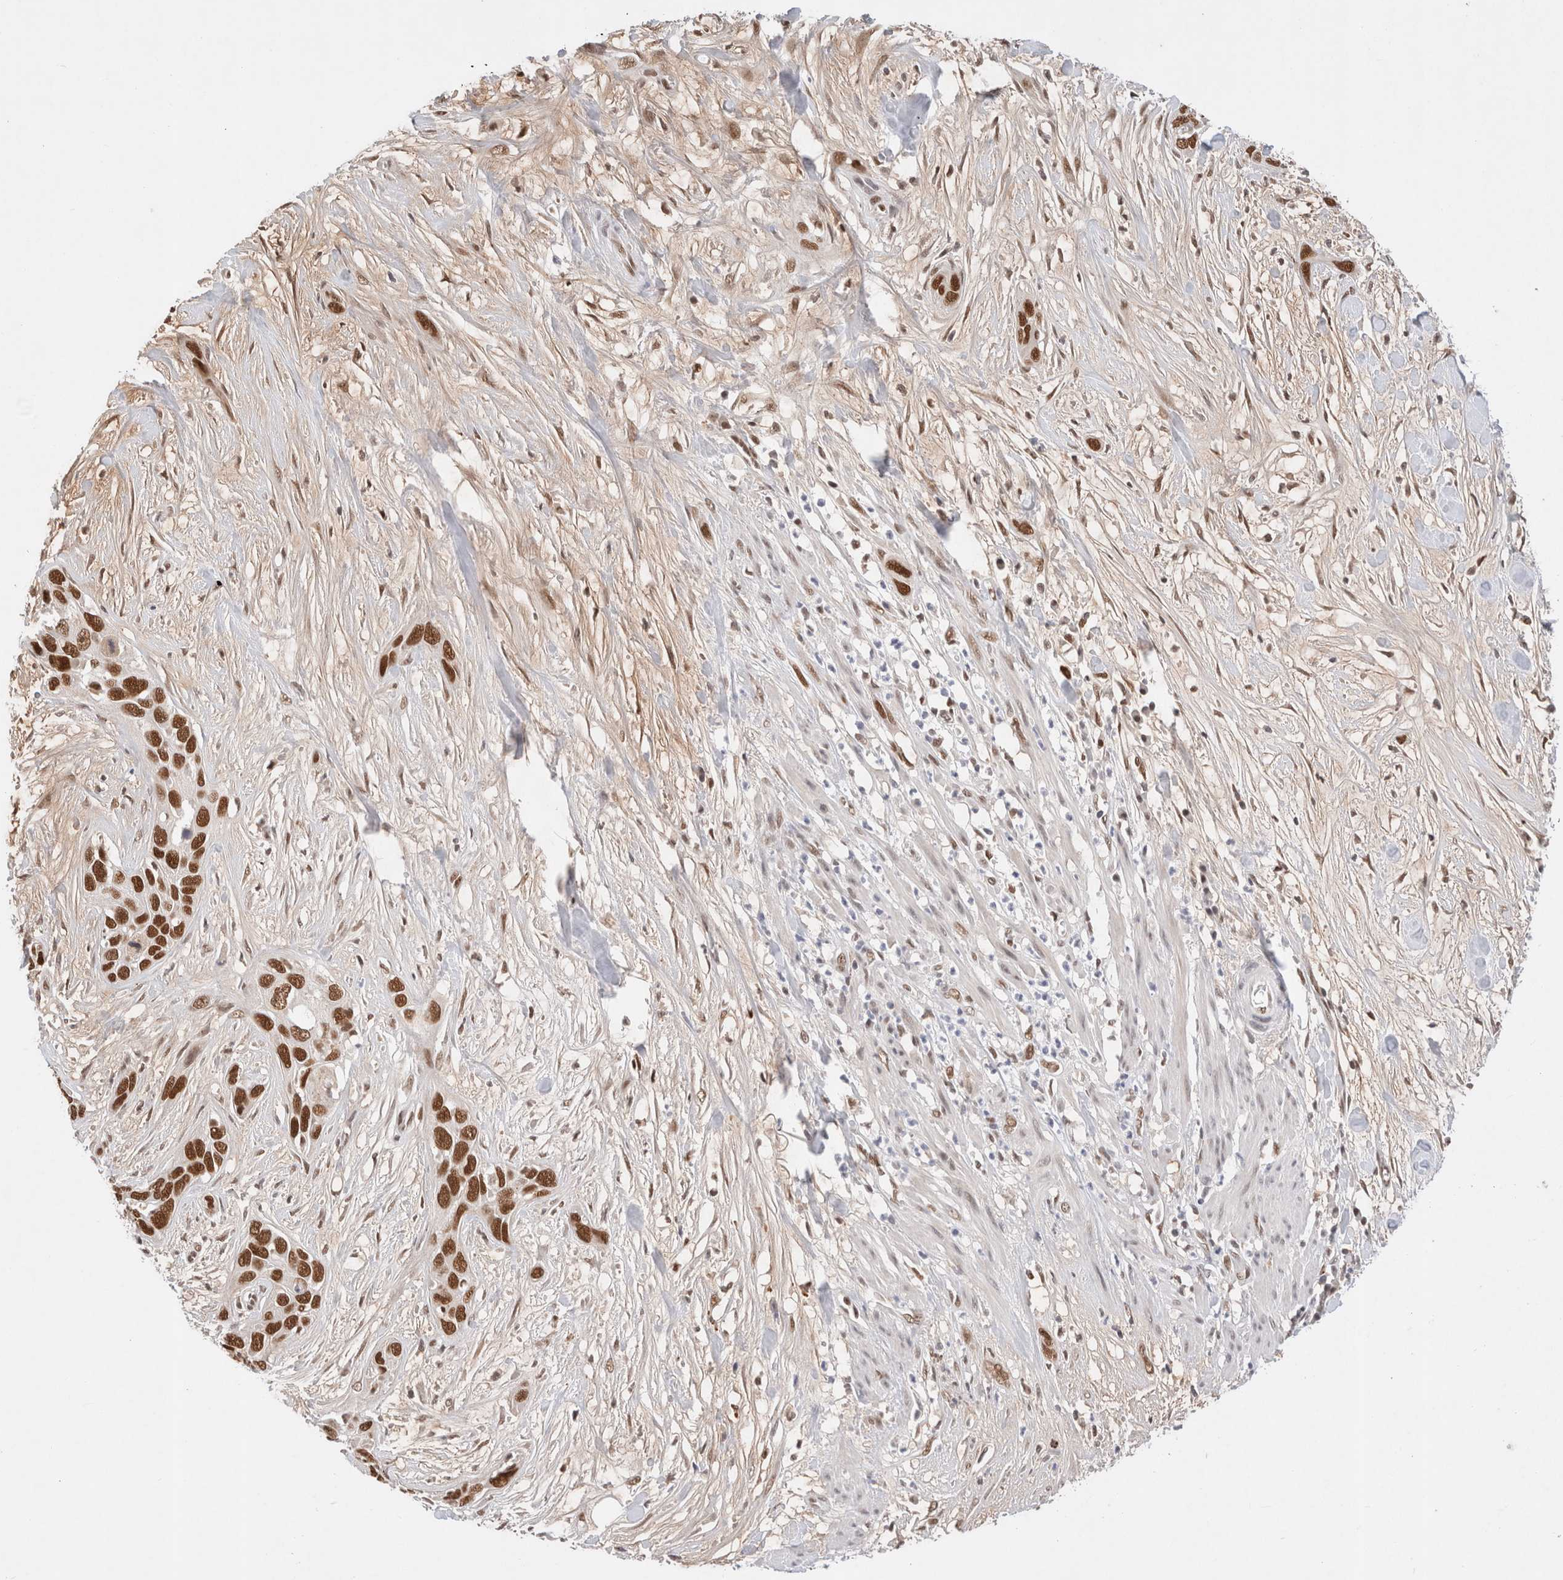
{"staining": {"intensity": "strong", "quantity": ">75%", "location": "nuclear"}, "tissue": "pancreatic cancer", "cell_type": "Tumor cells", "image_type": "cancer", "snomed": [{"axis": "morphology", "description": "Adenocarcinoma, NOS"}, {"axis": "topography", "description": "Pancreas"}], "caption": "Protein expression analysis of human adenocarcinoma (pancreatic) reveals strong nuclear expression in about >75% of tumor cells.", "gene": "GTF2I", "patient": {"sex": "female", "age": 60}}